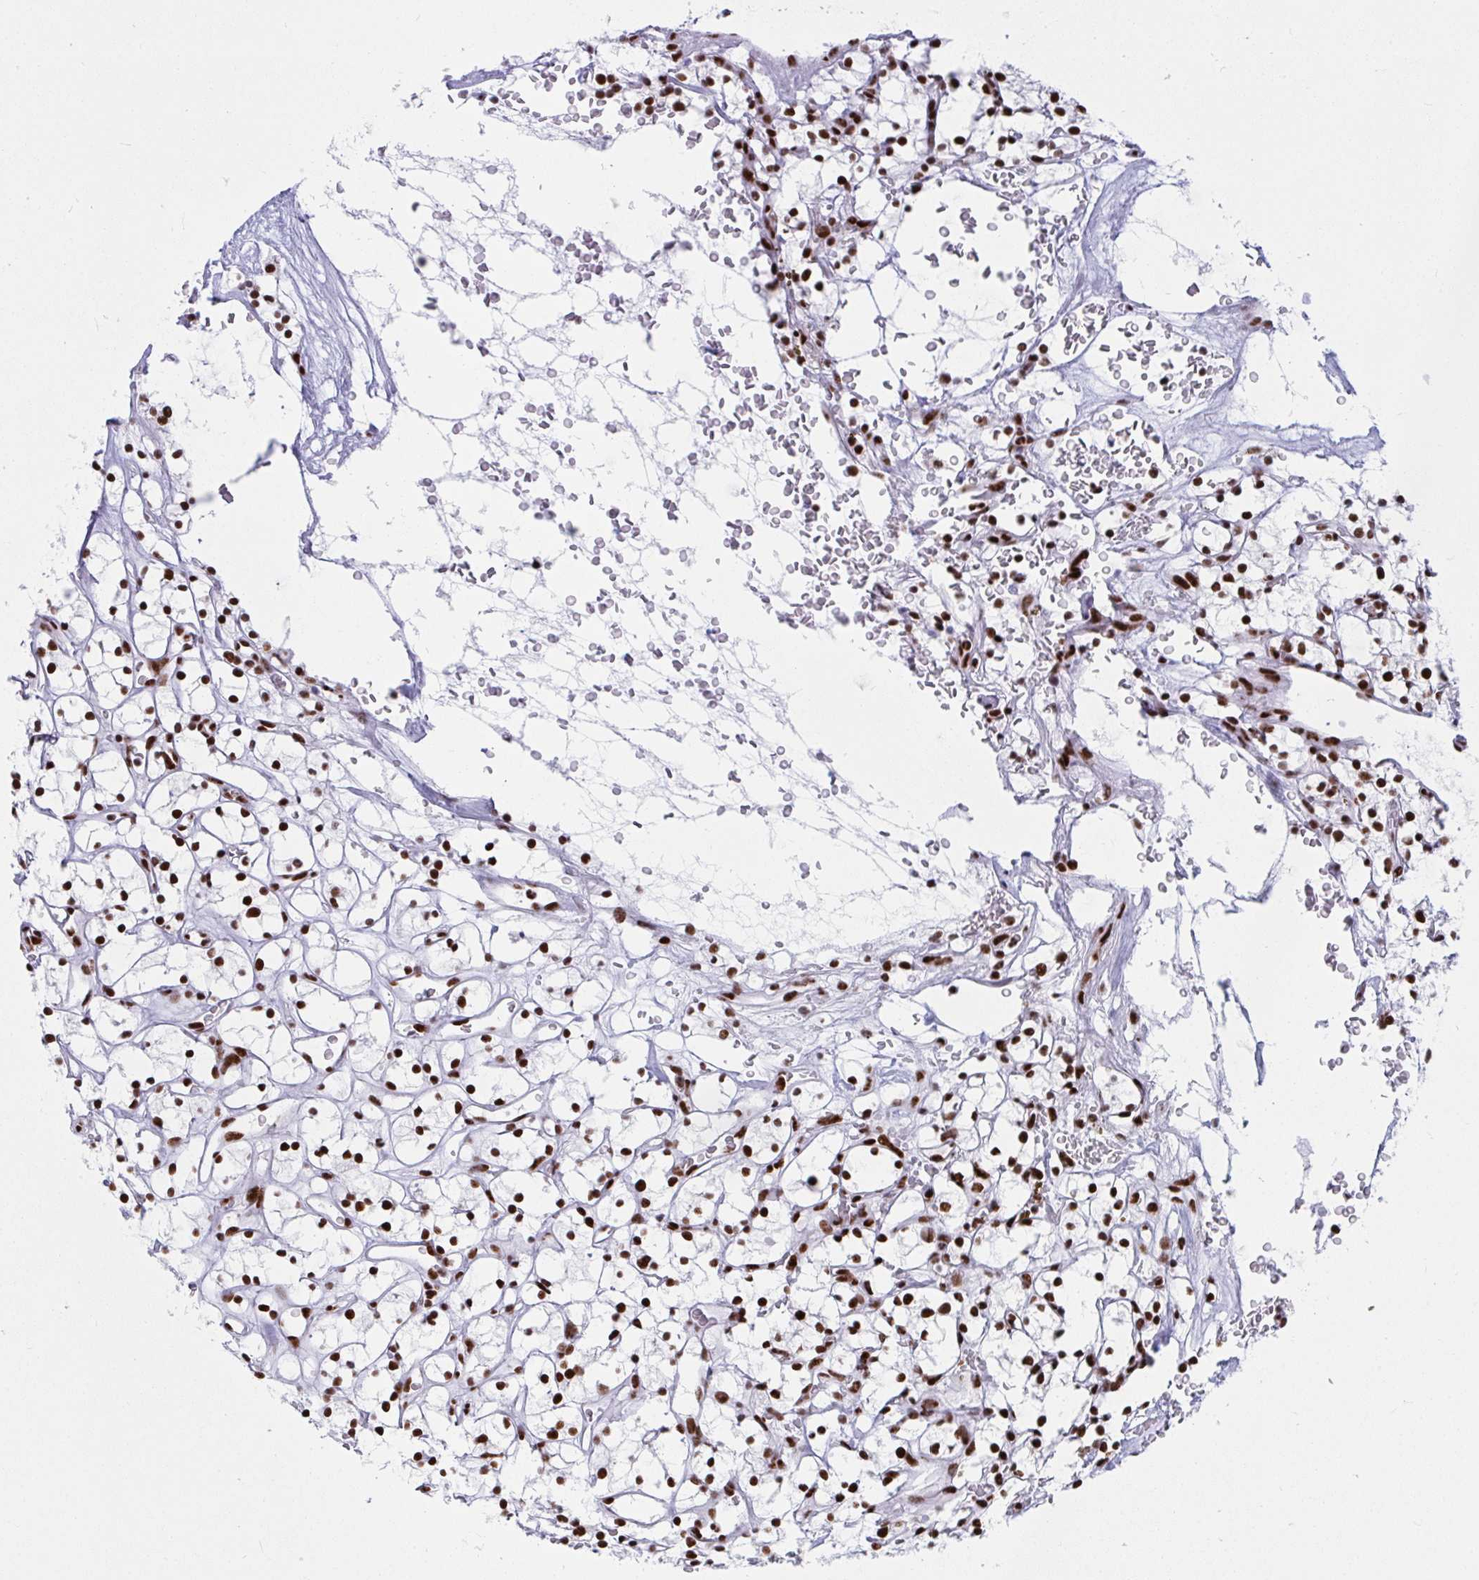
{"staining": {"intensity": "strong", "quantity": ">75%", "location": "nuclear"}, "tissue": "renal cancer", "cell_type": "Tumor cells", "image_type": "cancer", "snomed": [{"axis": "morphology", "description": "Adenocarcinoma, NOS"}, {"axis": "topography", "description": "Kidney"}], "caption": "A high-resolution micrograph shows IHC staining of renal adenocarcinoma, which demonstrates strong nuclear positivity in approximately >75% of tumor cells. The protein is shown in brown color, while the nuclei are stained blue.", "gene": "IKZF2", "patient": {"sex": "female", "age": 64}}